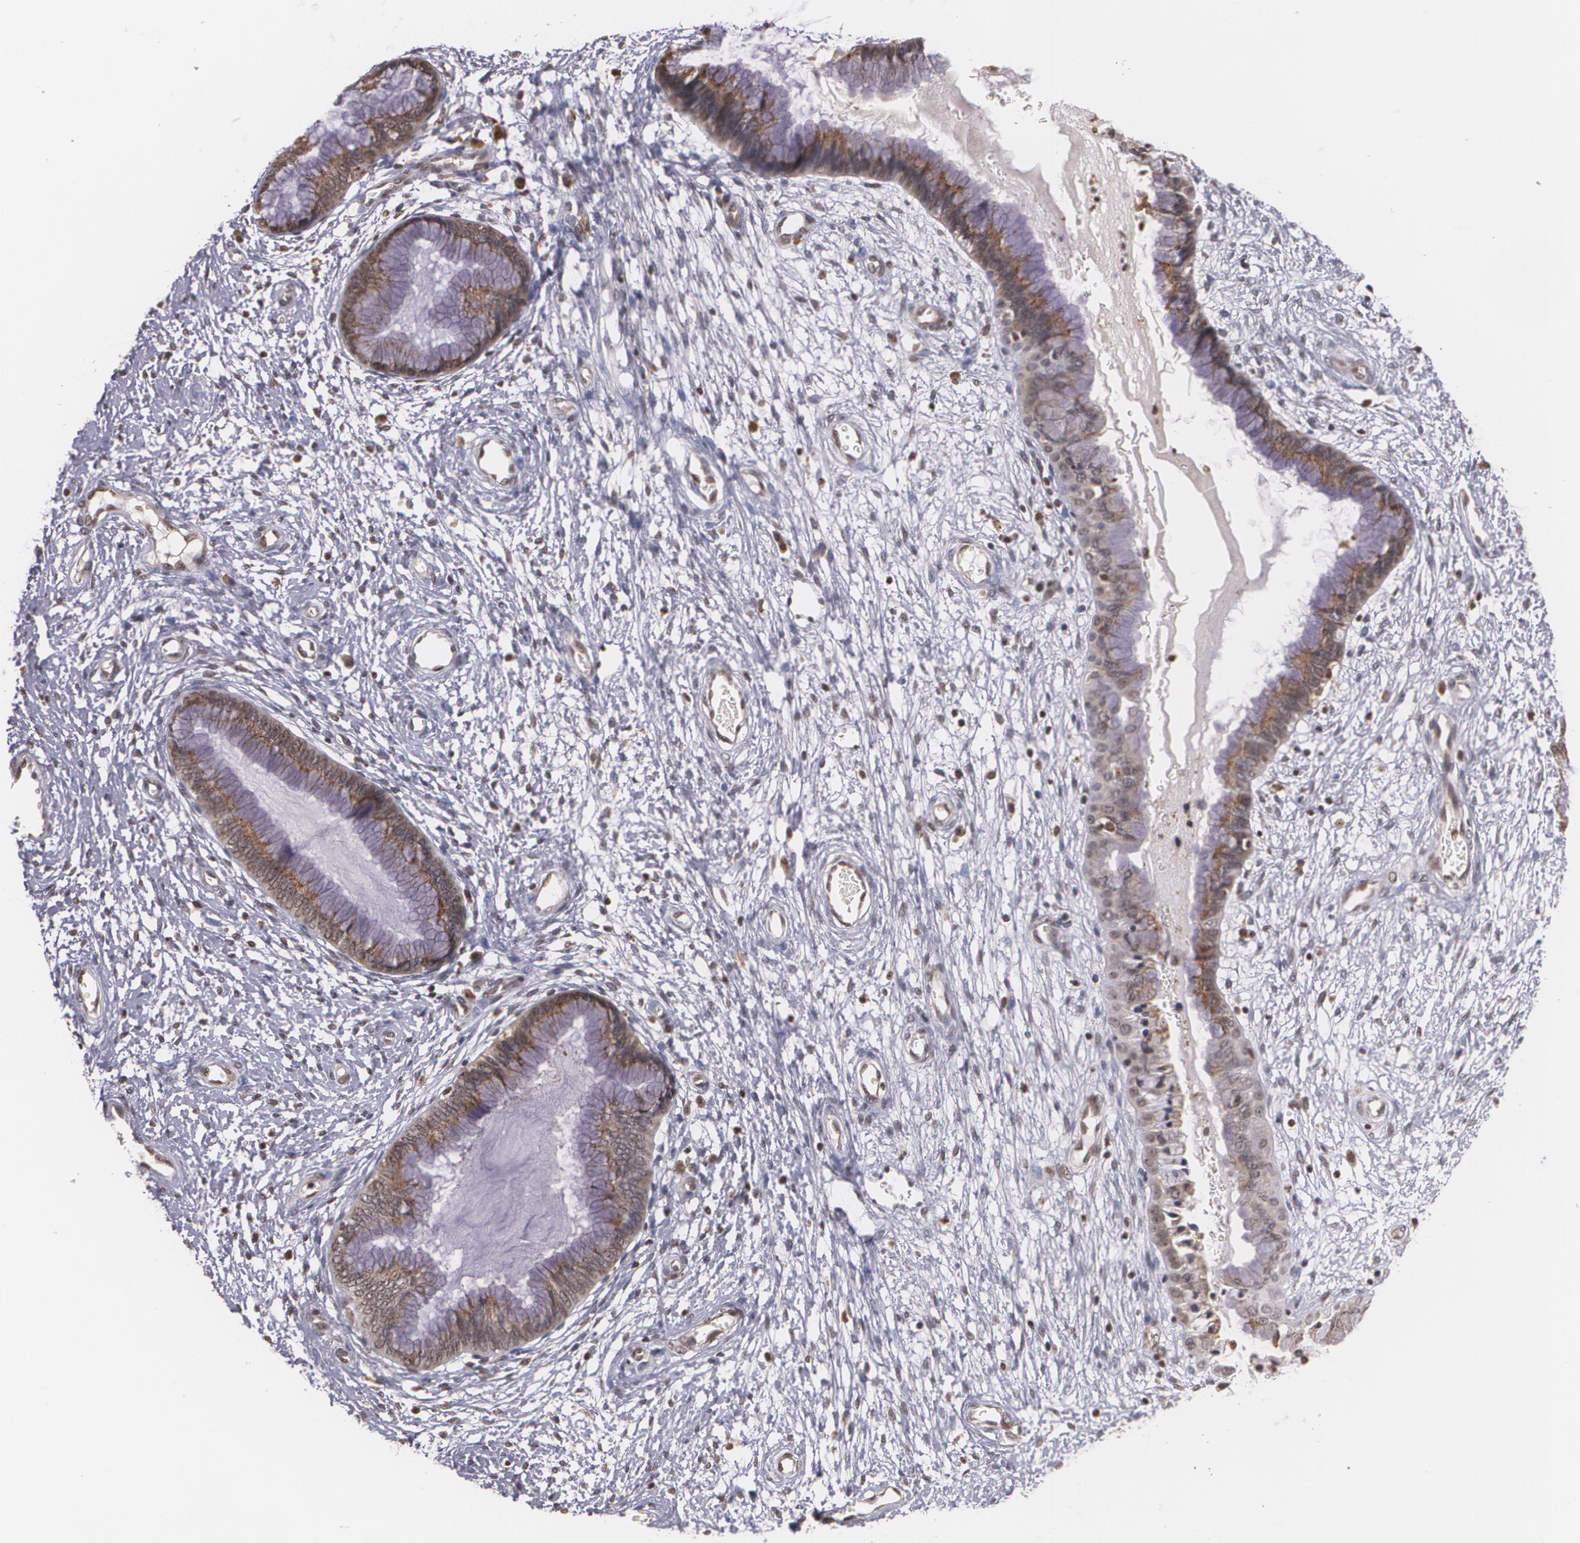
{"staining": {"intensity": "moderate", "quantity": ">75%", "location": "cytoplasmic/membranous"}, "tissue": "cervix", "cell_type": "Glandular cells", "image_type": "normal", "snomed": [{"axis": "morphology", "description": "Normal tissue, NOS"}, {"axis": "topography", "description": "Cervix"}], "caption": "An immunohistochemistry (IHC) photomicrograph of unremarkable tissue is shown. Protein staining in brown shows moderate cytoplasmic/membranous positivity in cervix within glandular cells.", "gene": "VAV3", "patient": {"sex": "female", "age": 55}}